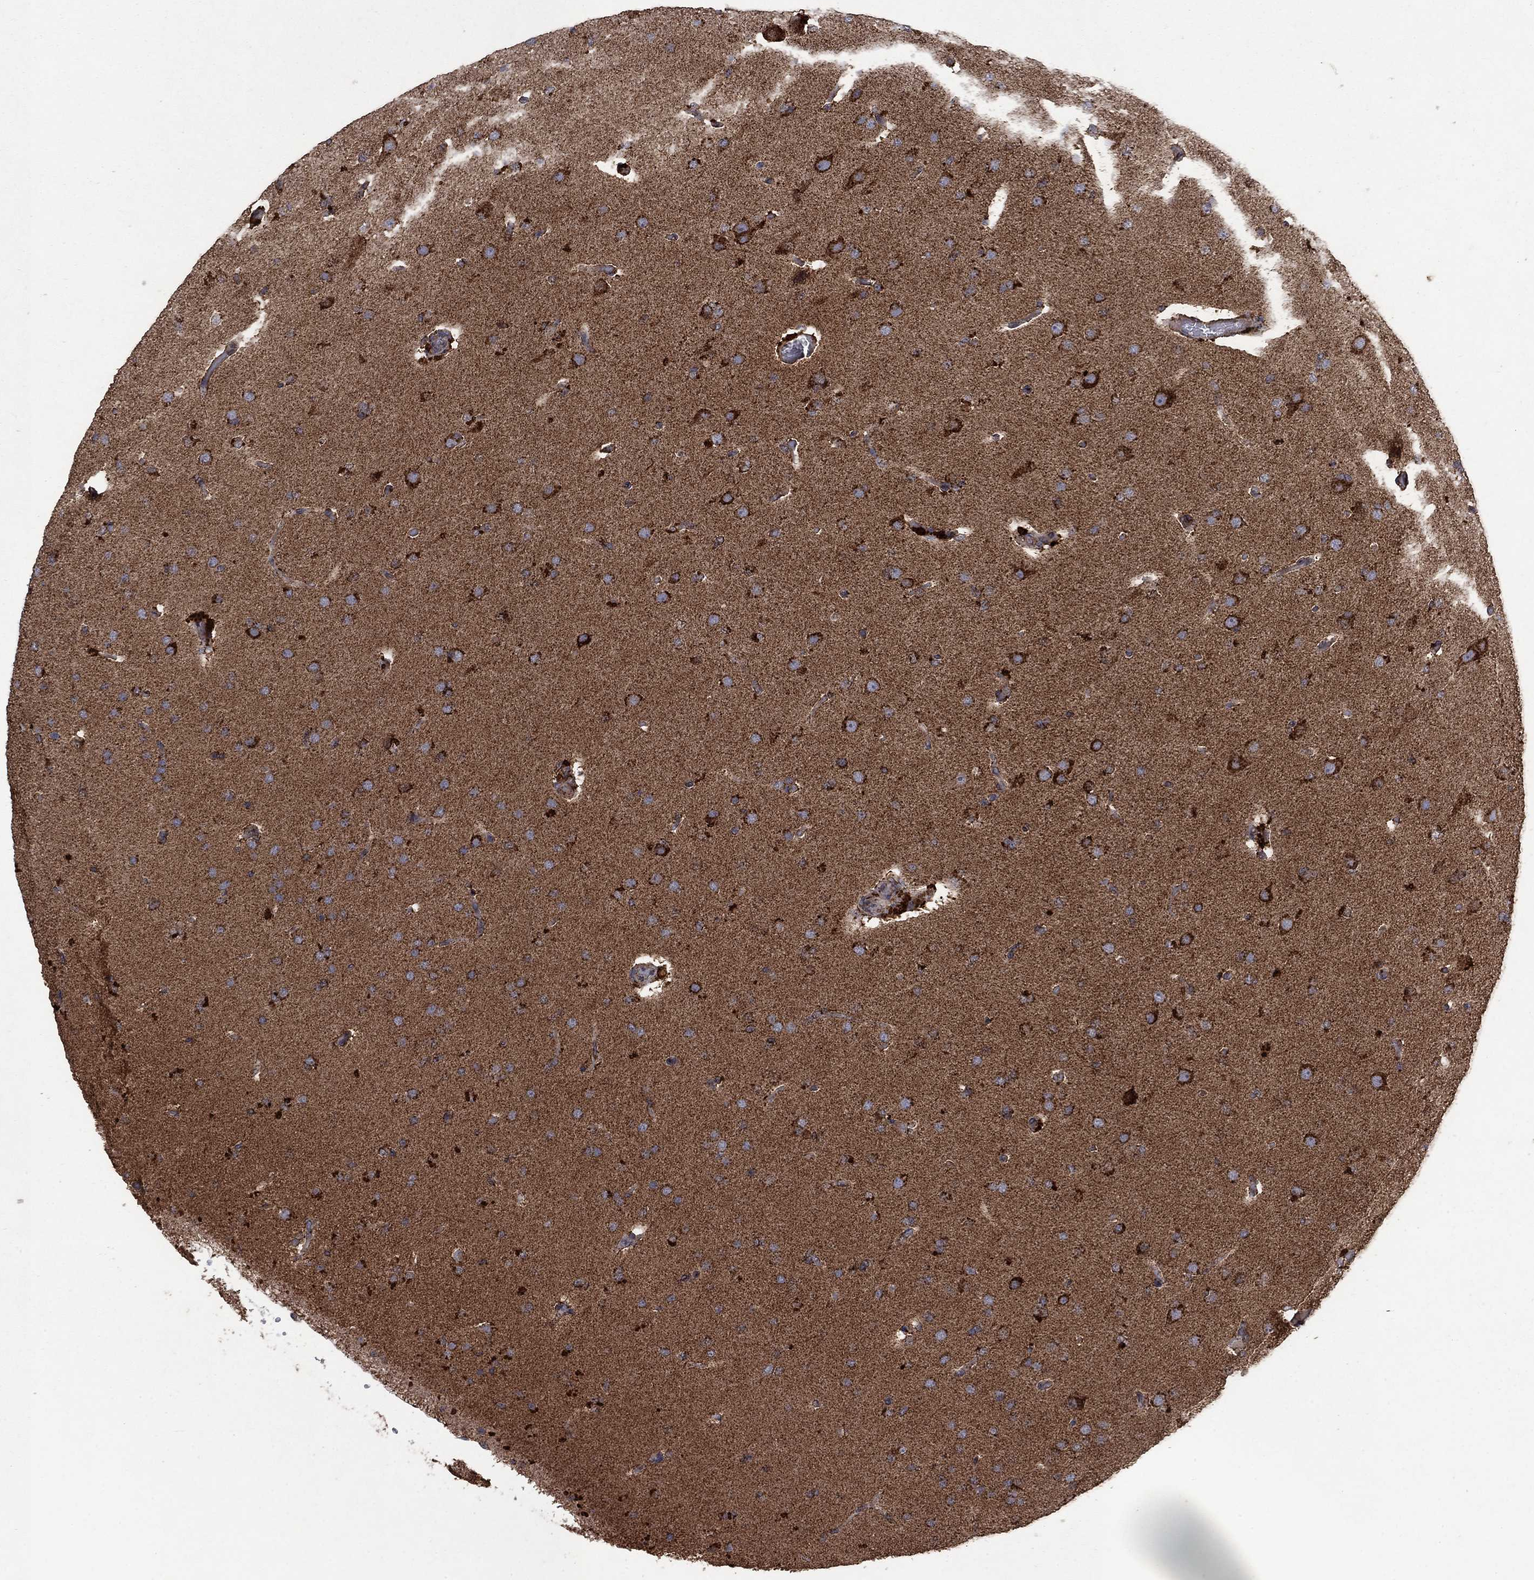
{"staining": {"intensity": "strong", "quantity": "25%-75%", "location": "cytoplasmic/membranous"}, "tissue": "glioma", "cell_type": "Tumor cells", "image_type": "cancer", "snomed": [{"axis": "morphology", "description": "Glioma, malignant, Low grade"}, {"axis": "topography", "description": "Brain"}], "caption": "Malignant low-grade glioma stained with a brown dye displays strong cytoplasmic/membranous positive staining in about 25%-75% of tumor cells.", "gene": "DPH1", "patient": {"sex": "male", "age": 41}}